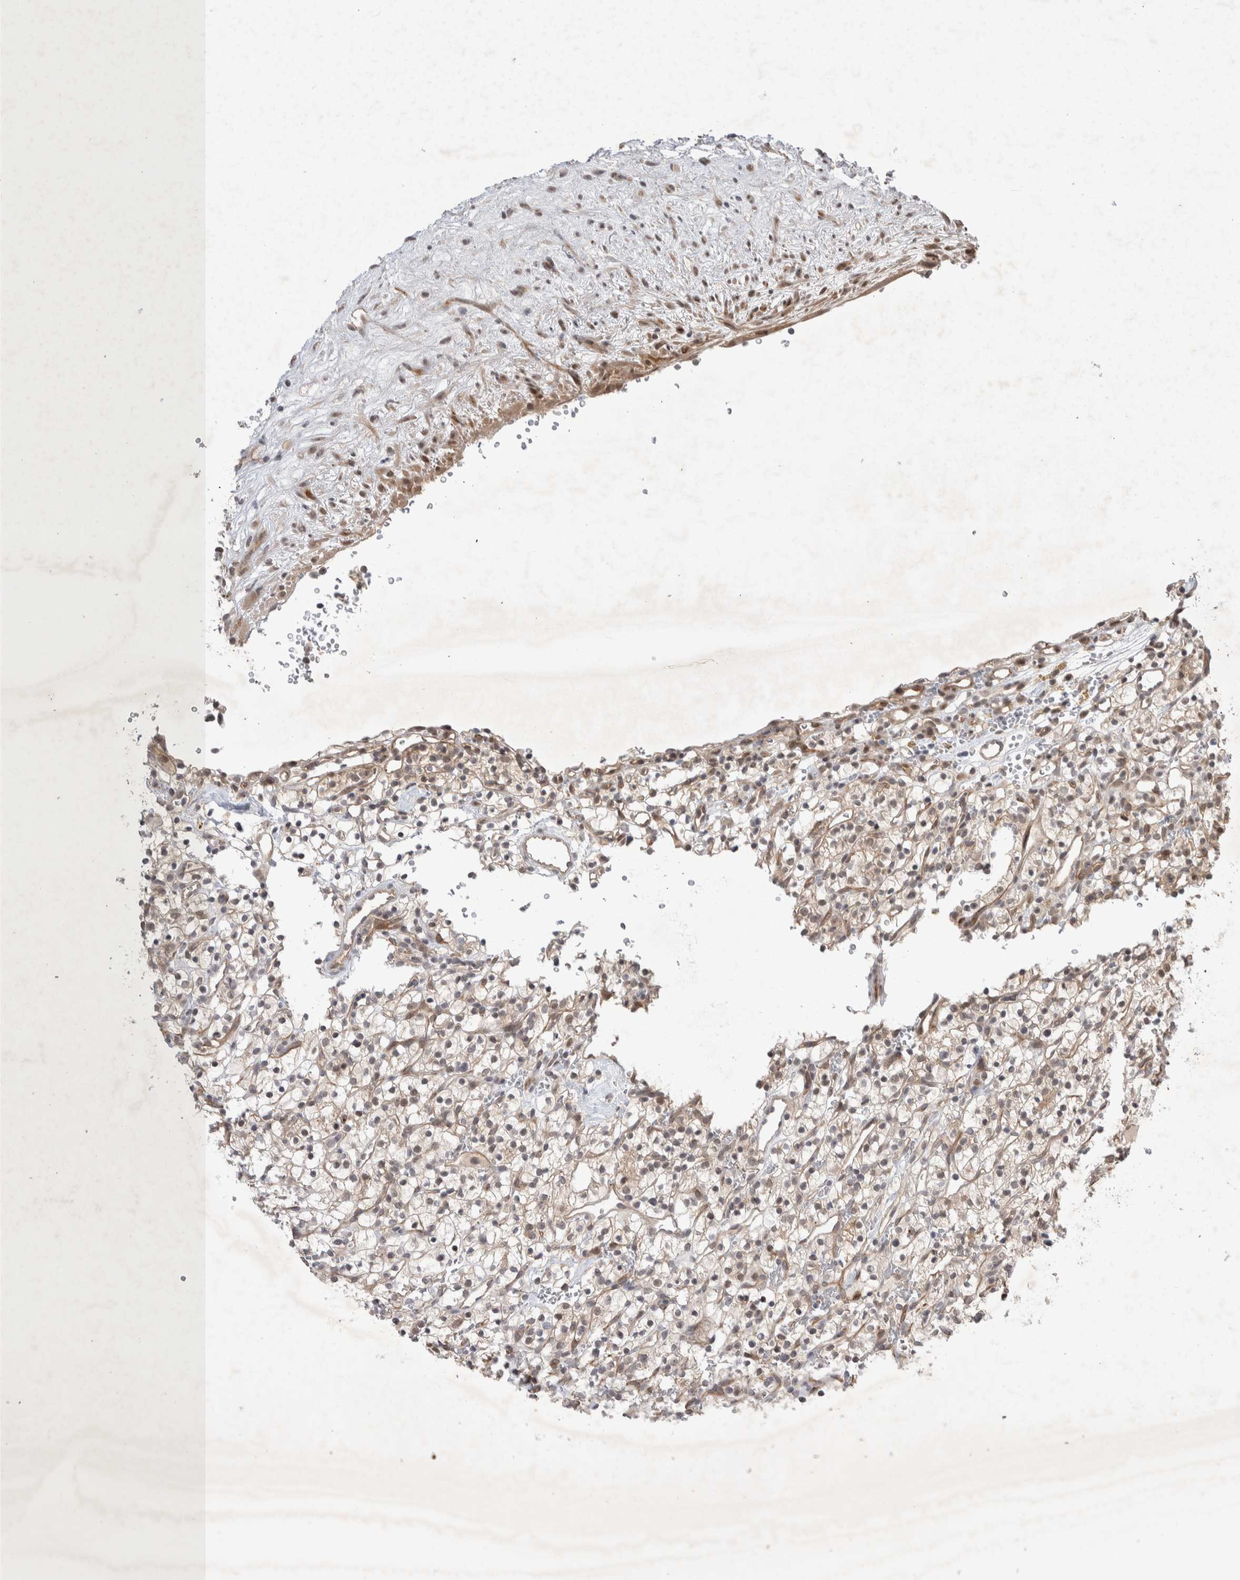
{"staining": {"intensity": "weak", "quantity": "<25%", "location": "cytoplasmic/membranous,nuclear"}, "tissue": "renal cancer", "cell_type": "Tumor cells", "image_type": "cancer", "snomed": [{"axis": "morphology", "description": "Adenocarcinoma, NOS"}, {"axis": "topography", "description": "Kidney"}], "caption": "High magnification brightfield microscopy of renal cancer (adenocarcinoma) stained with DAB (3,3'-diaminobenzidine) (brown) and counterstained with hematoxylin (blue): tumor cells show no significant positivity.", "gene": "ZNF704", "patient": {"sex": "female", "age": 57}}